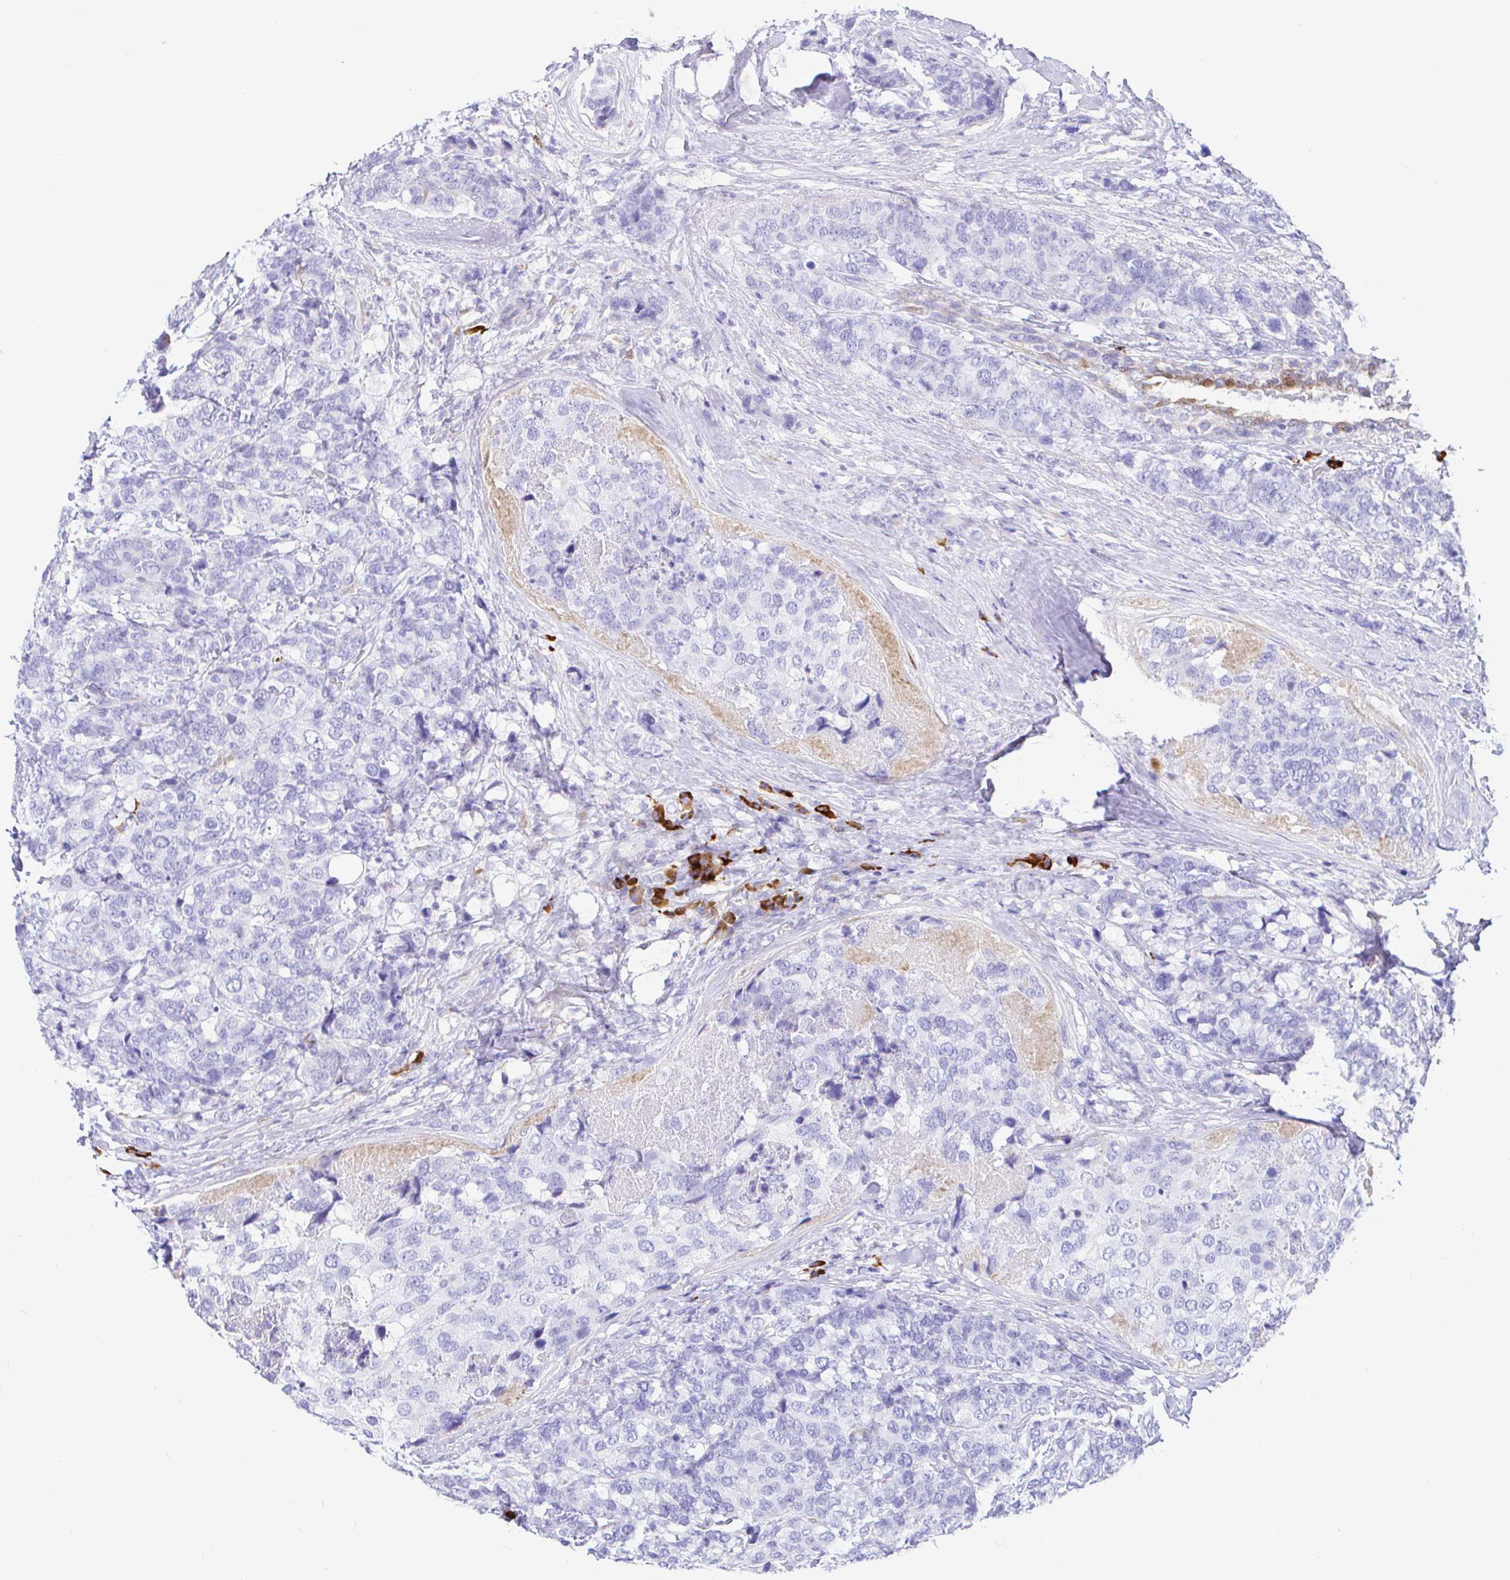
{"staining": {"intensity": "negative", "quantity": "none", "location": "none"}, "tissue": "breast cancer", "cell_type": "Tumor cells", "image_type": "cancer", "snomed": [{"axis": "morphology", "description": "Lobular carcinoma"}, {"axis": "topography", "description": "Breast"}], "caption": "Protein analysis of lobular carcinoma (breast) reveals no significant positivity in tumor cells.", "gene": "CCDC62", "patient": {"sex": "female", "age": 59}}